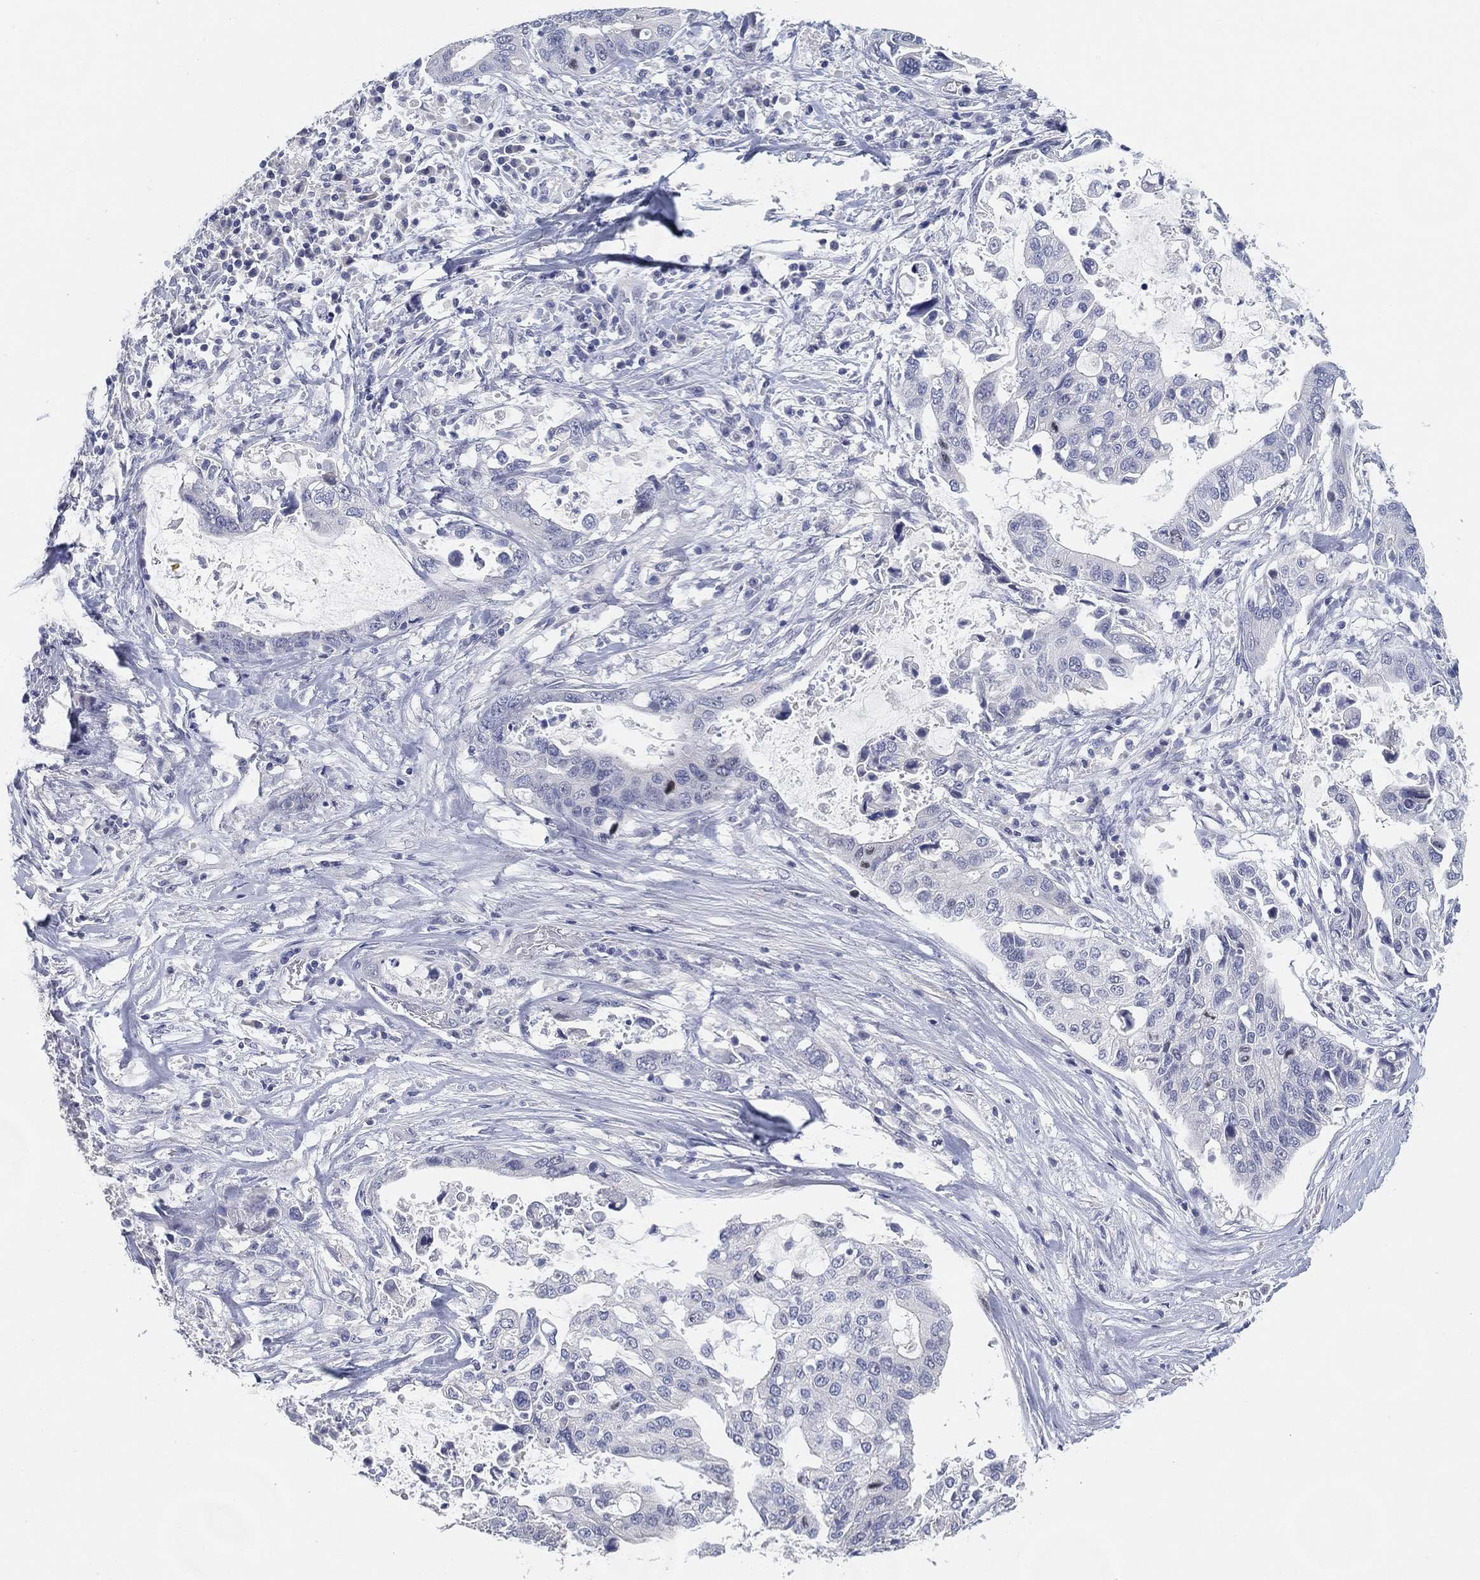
{"staining": {"intensity": "negative", "quantity": "none", "location": "none"}, "tissue": "stomach cancer", "cell_type": "Tumor cells", "image_type": "cancer", "snomed": [{"axis": "morphology", "description": "Adenocarcinoma, NOS"}, {"axis": "topography", "description": "Stomach"}], "caption": "DAB (3,3'-diaminobenzidine) immunohistochemical staining of adenocarcinoma (stomach) exhibits no significant positivity in tumor cells.", "gene": "FAM187B", "patient": {"sex": "male", "age": 54}}